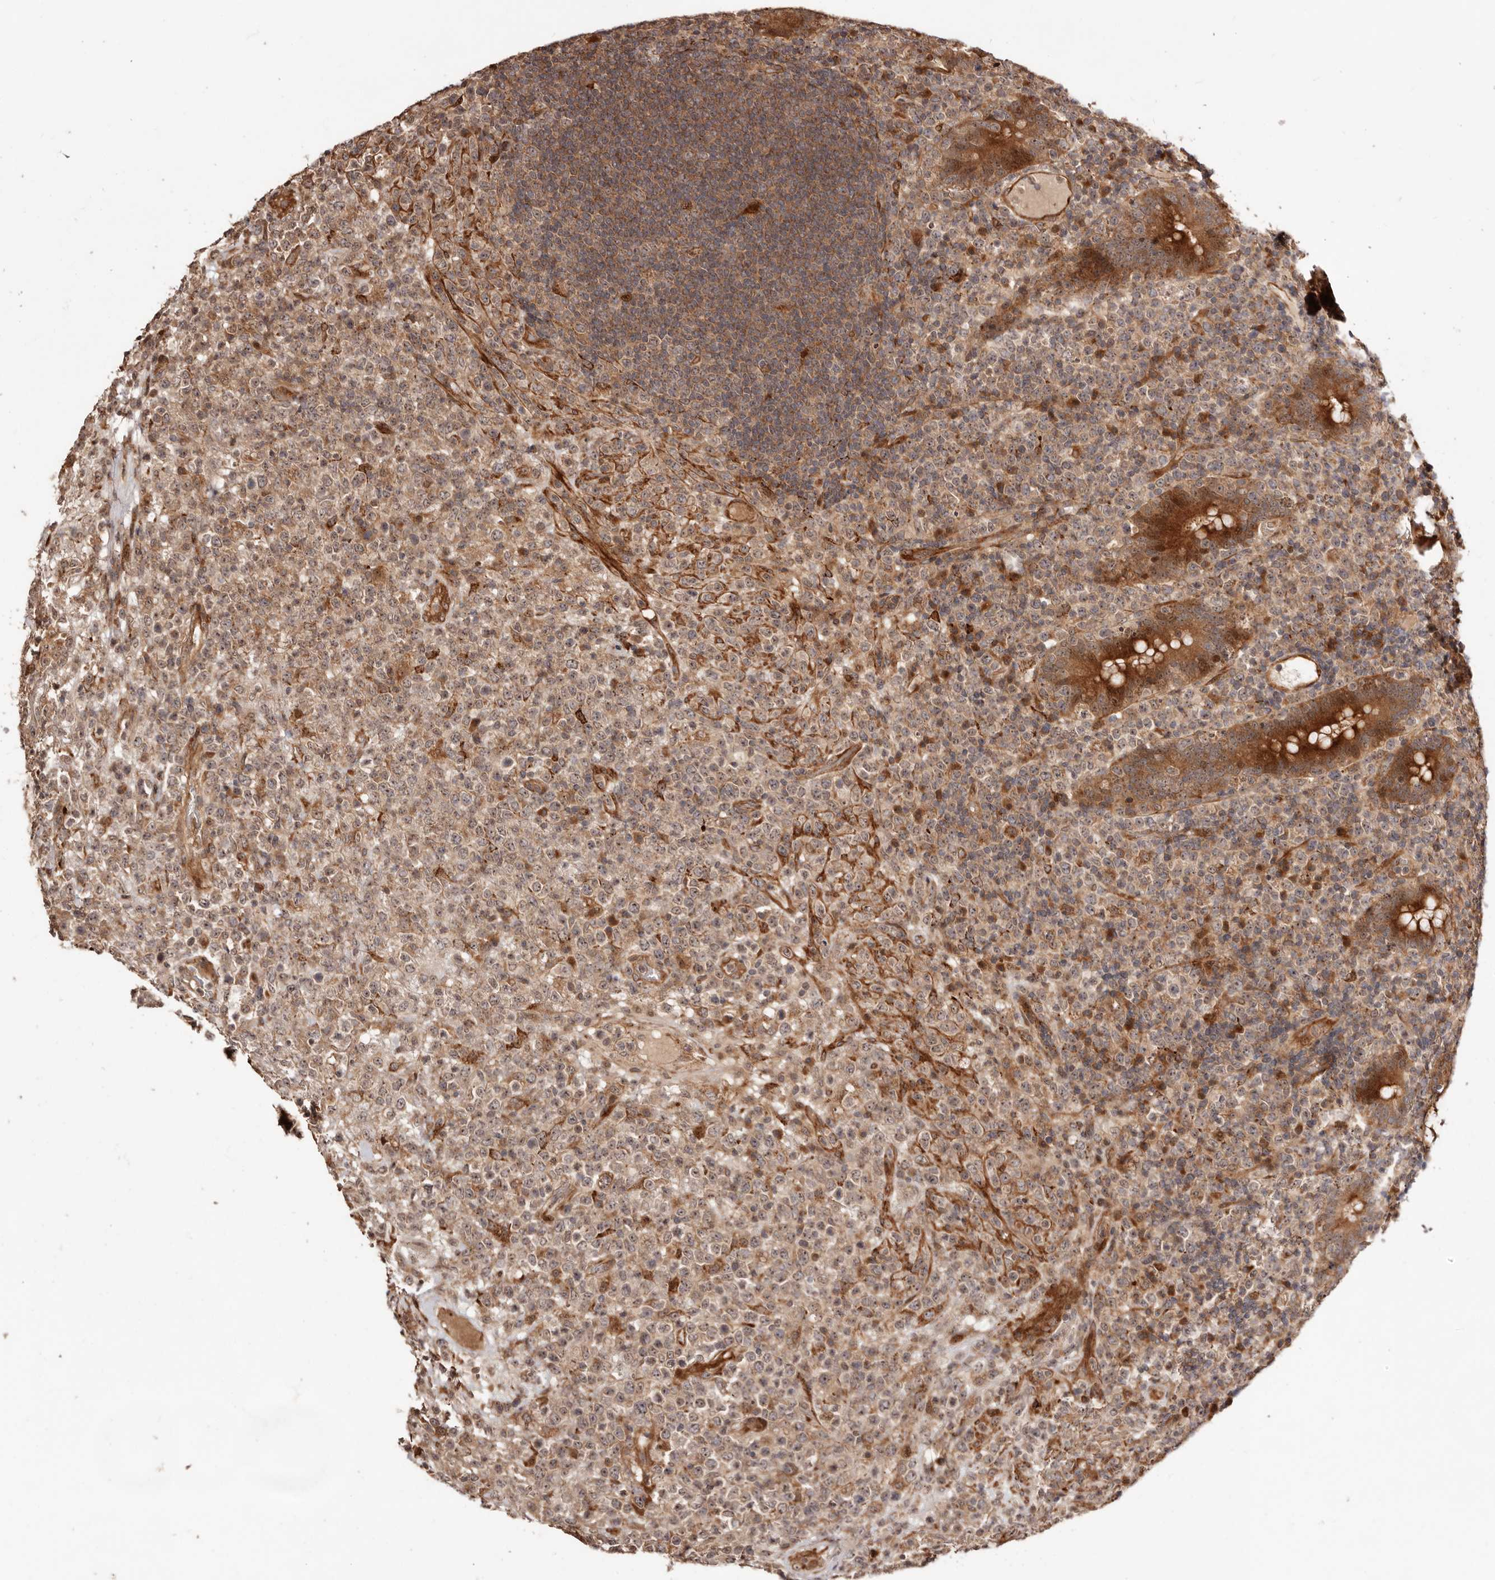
{"staining": {"intensity": "weak", "quantity": ">75%", "location": "cytoplasmic/membranous,nuclear"}, "tissue": "lymphoma", "cell_type": "Tumor cells", "image_type": "cancer", "snomed": [{"axis": "morphology", "description": "Malignant lymphoma, non-Hodgkin's type, High grade"}, {"axis": "topography", "description": "Colon"}], "caption": "Protein staining of malignant lymphoma, non-Hodgkin's type (high-grade) tissue displays weak cytoplasmic/membranous and nuclear expression in about >75% of tumor cells. (Brightfield microscopy of DAB IHC at high magnification).", "gene": "PTPN22", "patient": {"sex": "female", "age": 53}}